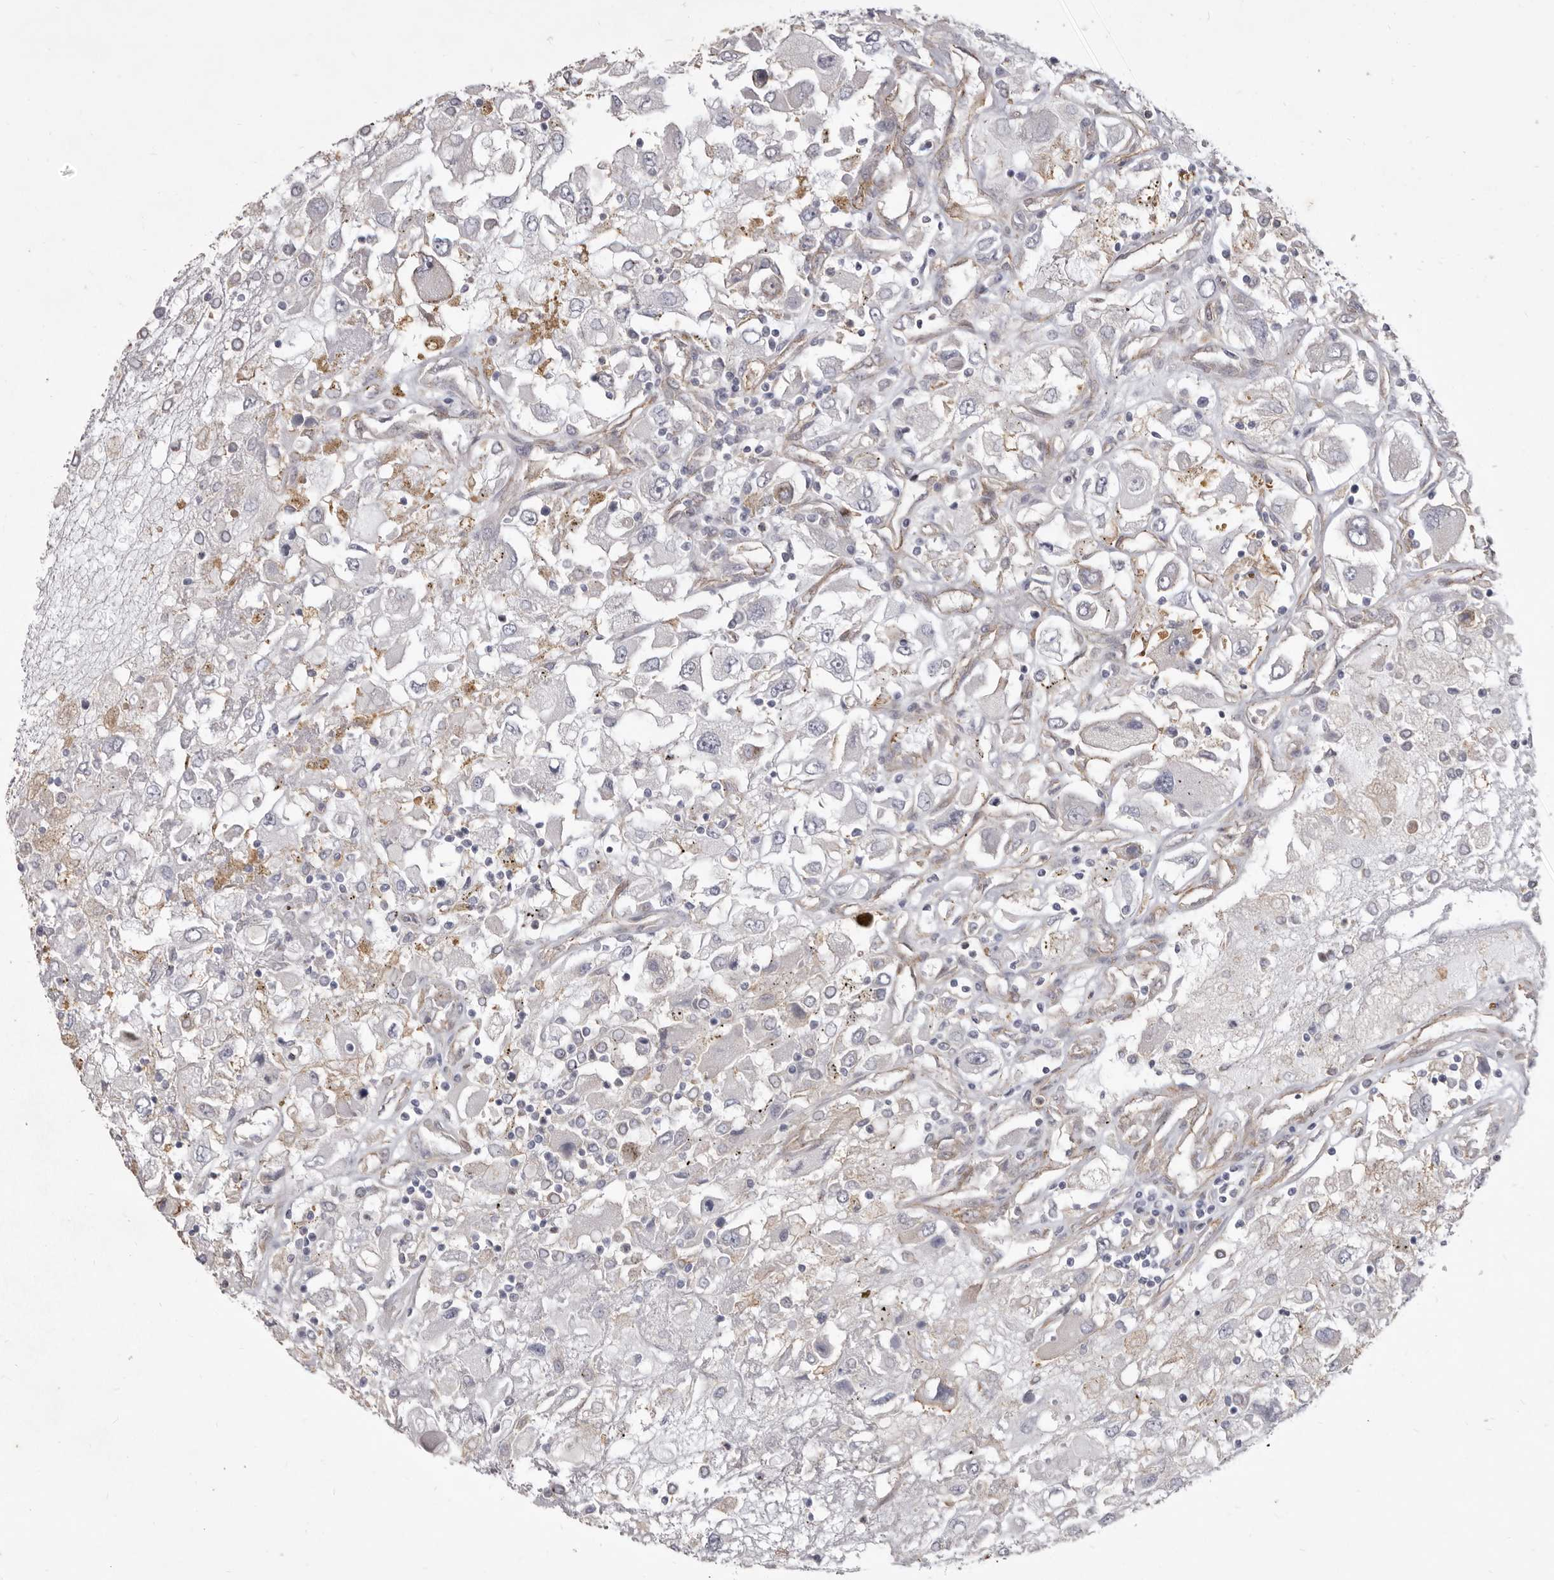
{"staining": {"intensity": "negative", "quantity": "none", "location": "none"}, "tissue": "renal cancer", "cell_type": "Tumor cells", "image_type": "cancer", "snomed": [{"axis": "morphology", "description": "Adenocarcinoma, NOS"}, {"axis": "topography", "description": "Kidney"}], "caption": "Immunohistochemistry image of human renal cancer (adenocarcinoma) stained for a protein (brown), which reveals no expression in tumor cells.", "gene": "P2RX6", "patient": {"sex": "female", "age": 52}}